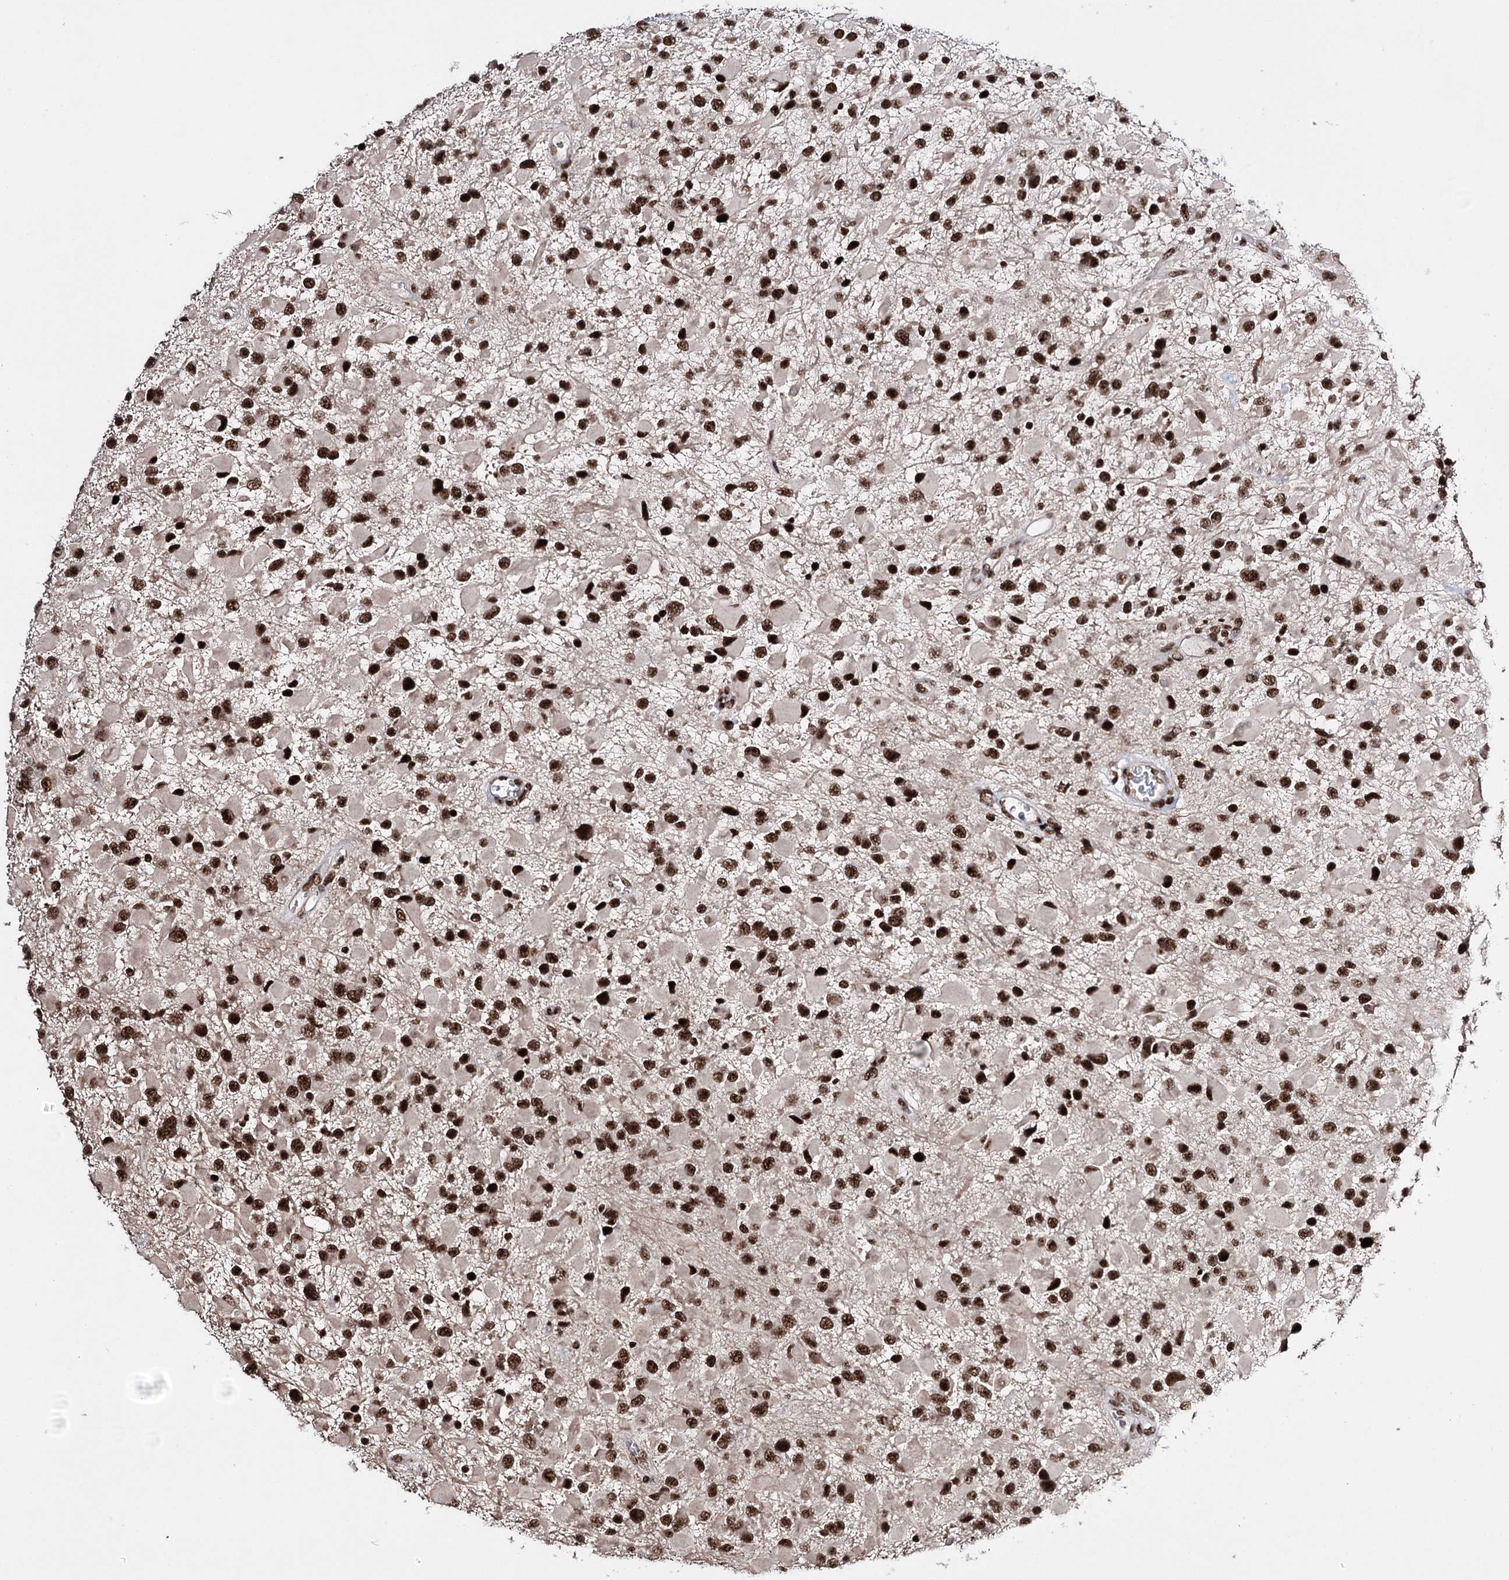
{"staining": {"intensity": "strong", "quantity": ">75%", "location": "nuclear"}, "tissue": "glioma", "cell_type": "Tumor cells", "image_type": "cancer", "snomed": [{"axis": "morphology", "description": "Glioma, malignant, High grade"}, {"axis": "topography", "description": "Brain"}], "caption": "Approximately >75% of tumor cells in human glioma display strong nuclear protein expression as visualized by brown immunohistochemical staining.", "gene": "PRPF40A", "patient": {"sex": "male", "age": 53}}